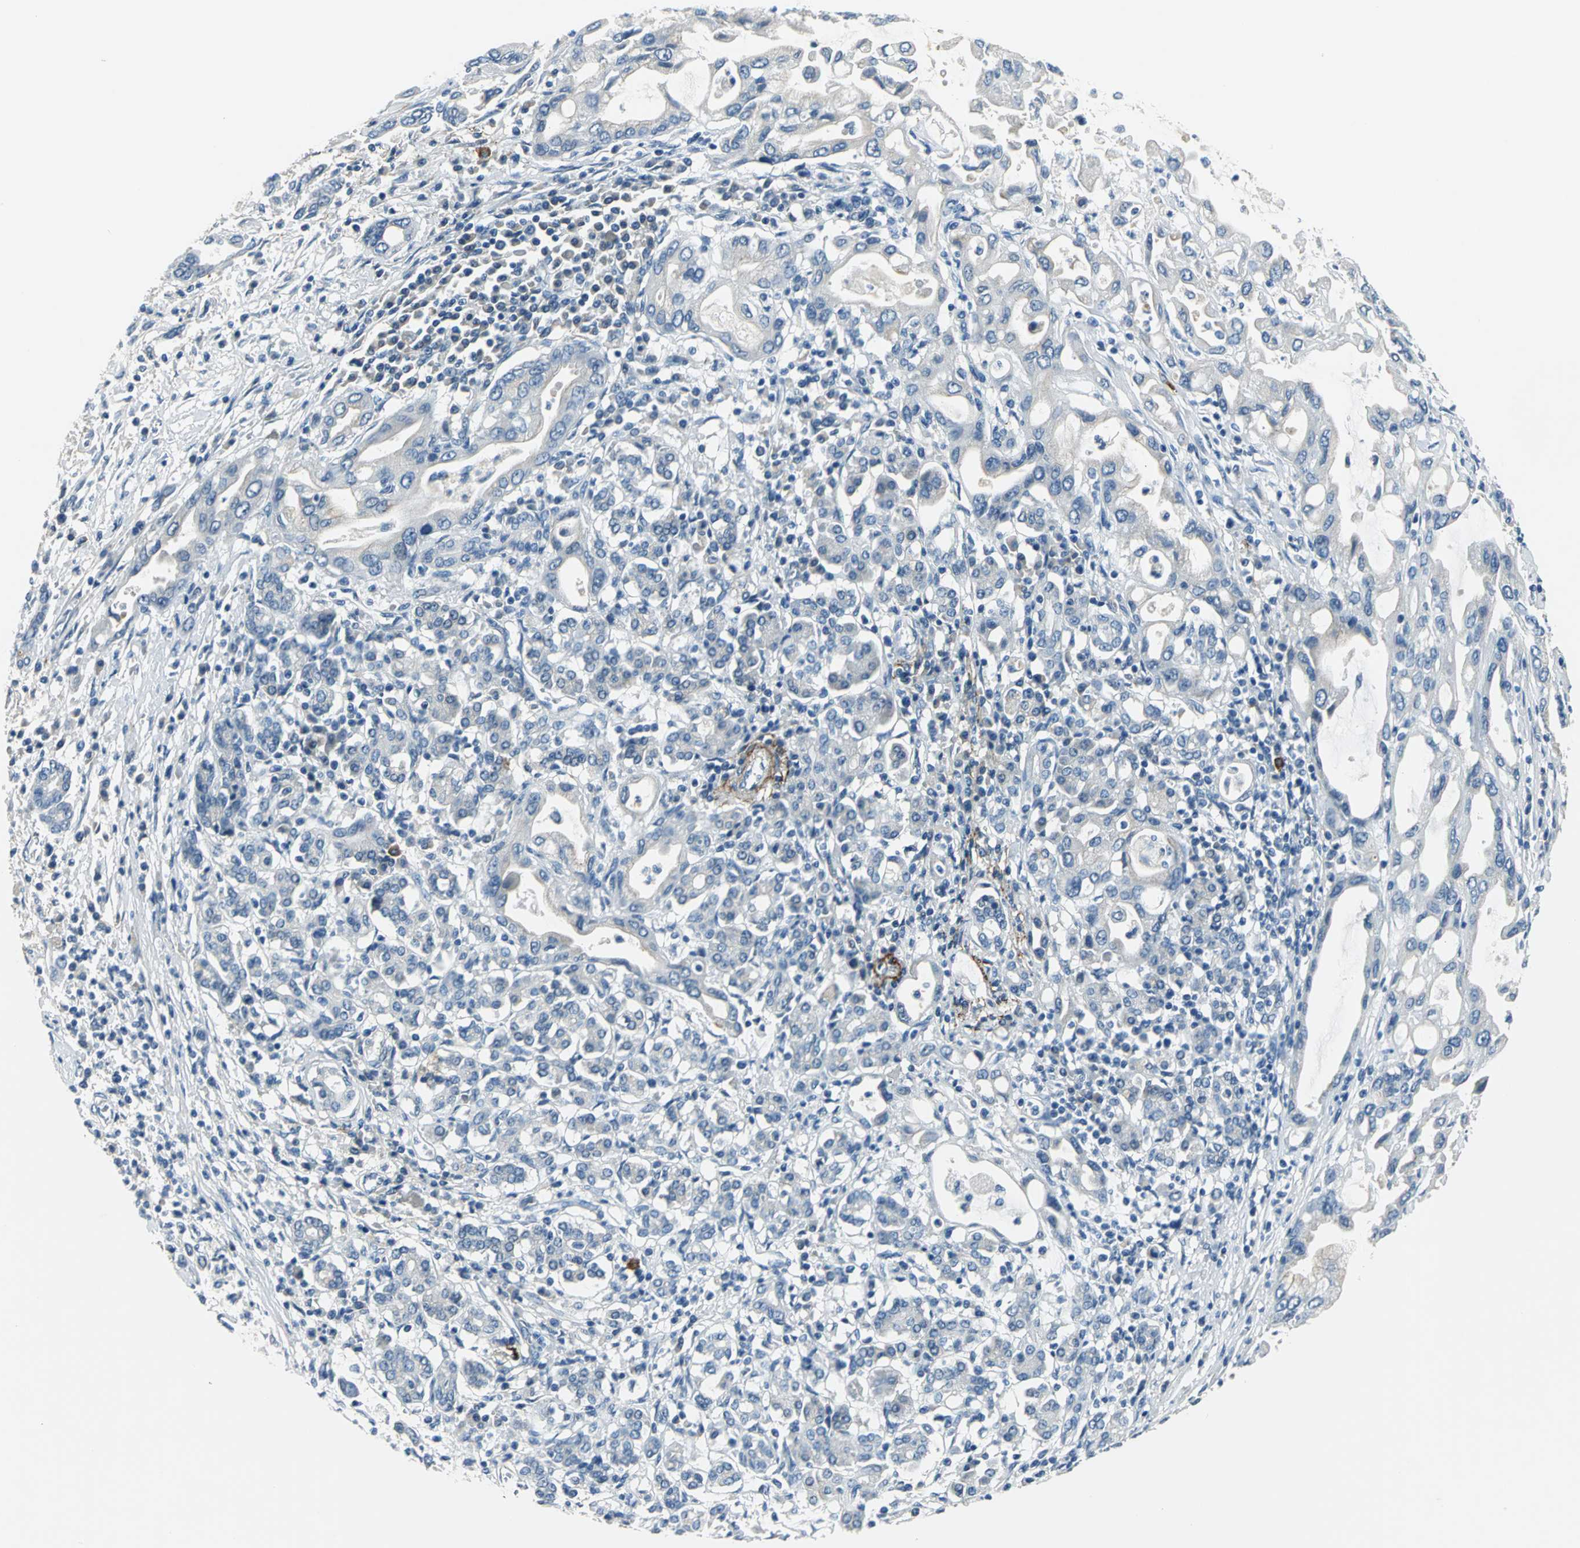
{"staining": {"intensity": "negative", "quantity": "none", "location": "none"}, "tissue": "pancreatic cancer", "cell_type": "Tumor cells", "image_type": "cancer", "snomed": [{"axis": "morphology", "description": "Adenocarcinoma, NOS"}, {"axis": "topography", "description": "Pancreas"}], "caption": "Tumor cells show no significant protein expression in pancreatic adenocarcinoma. Nuclei are stained in blue.", "gene": "SLC16A7", "patient": {"sex": "female", "age": 57}}